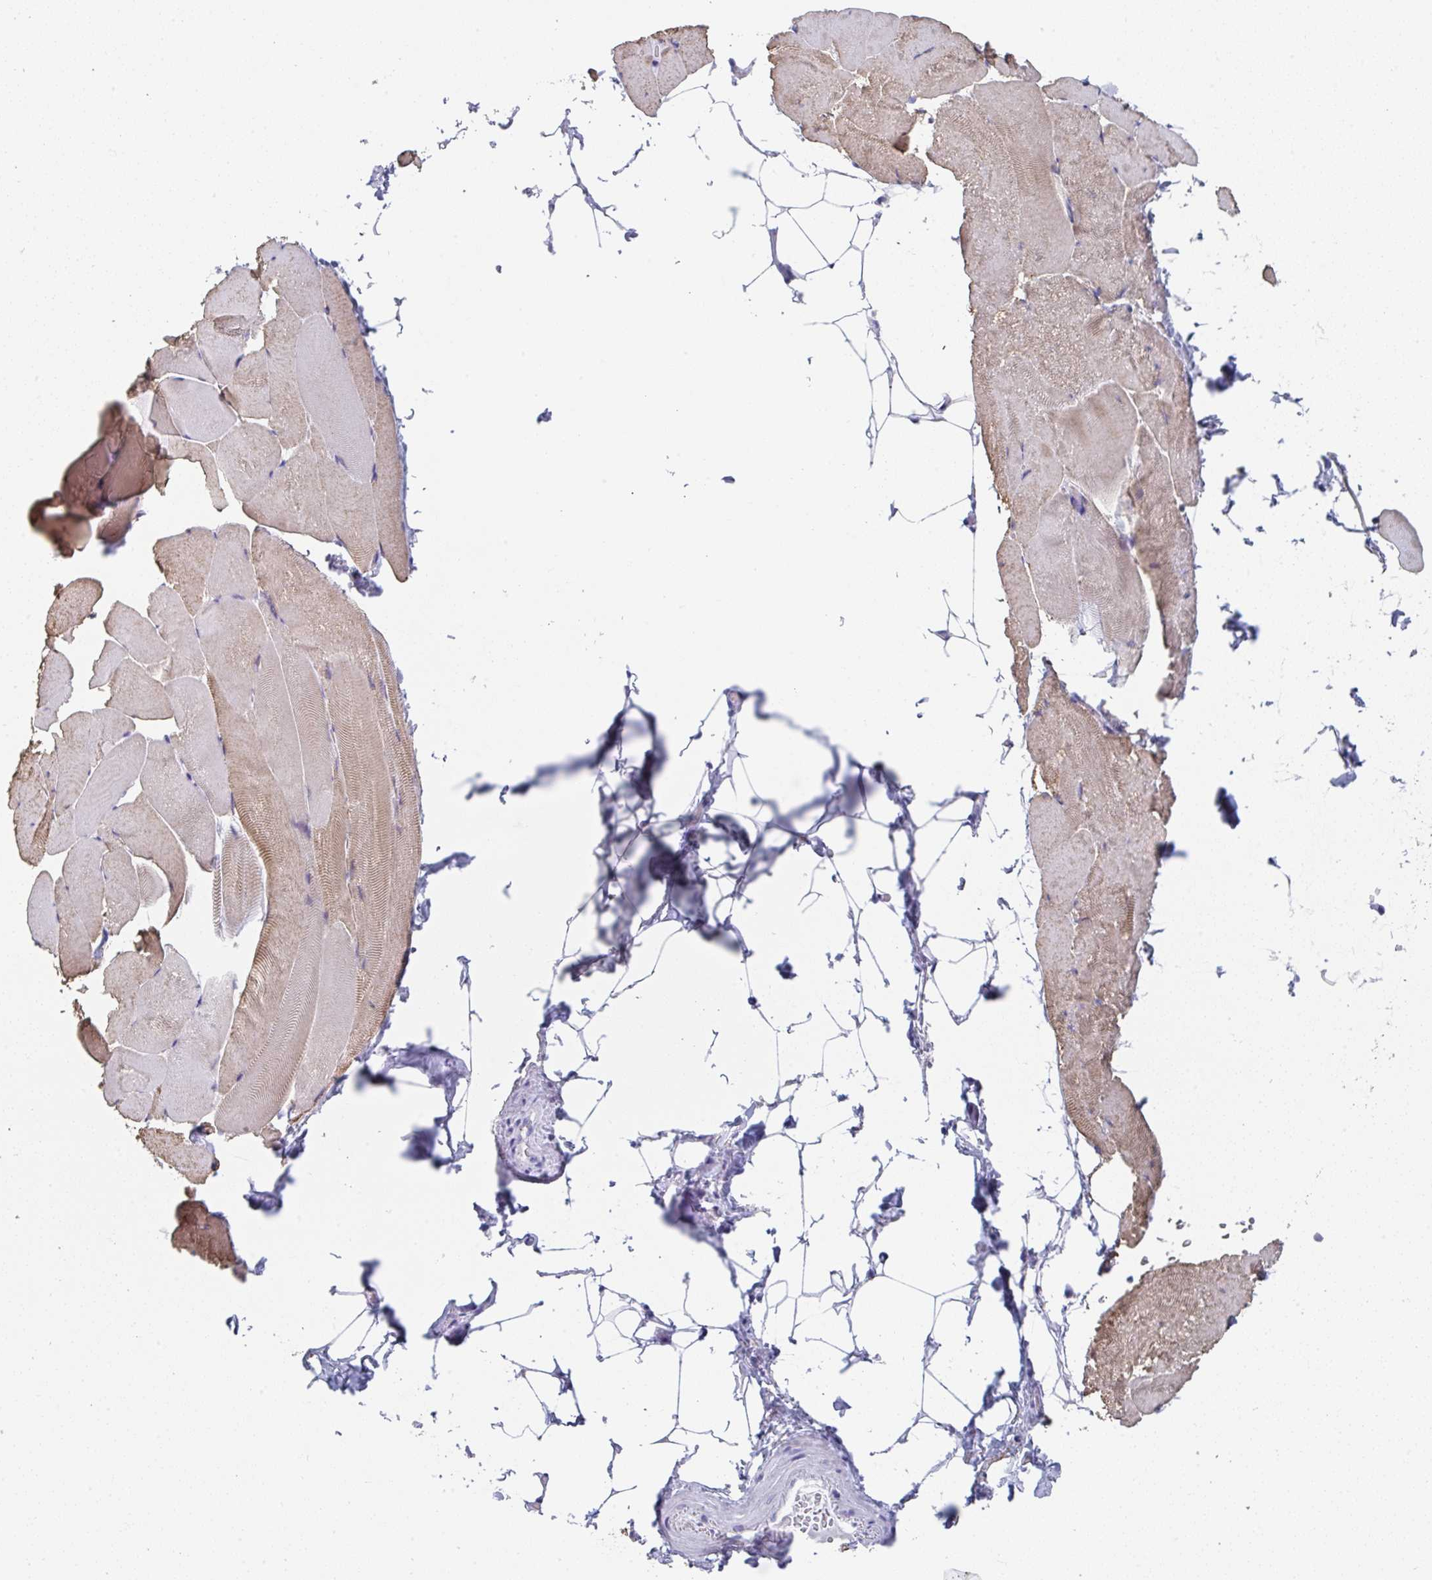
{"staining": {"intensity": "weak", "quantity": "25%-75%", "location": "cytoplasmic/membranous"}, "tissue": "skeletal muscle", "cell_type": "Myocytes", "image_type": "normal", "snomed": [{"axis": "morphology", "description": "Normal tissue, NOS"}, {"axis": "topography", "description": "Skeletal muscle"}], "caption": "Skeletal muscle stained for a protein reveals weak cytoplasmic/membranous positivity in myocytes. The staining is performed using DAB (3,3'-diaminobenzidine) brown chromogen to label protein expression. The nuclei are counter-stained blue using hematoxylin.", "gene": "TNFRSF8", "patient": {"sex": "female", "age": 64}}